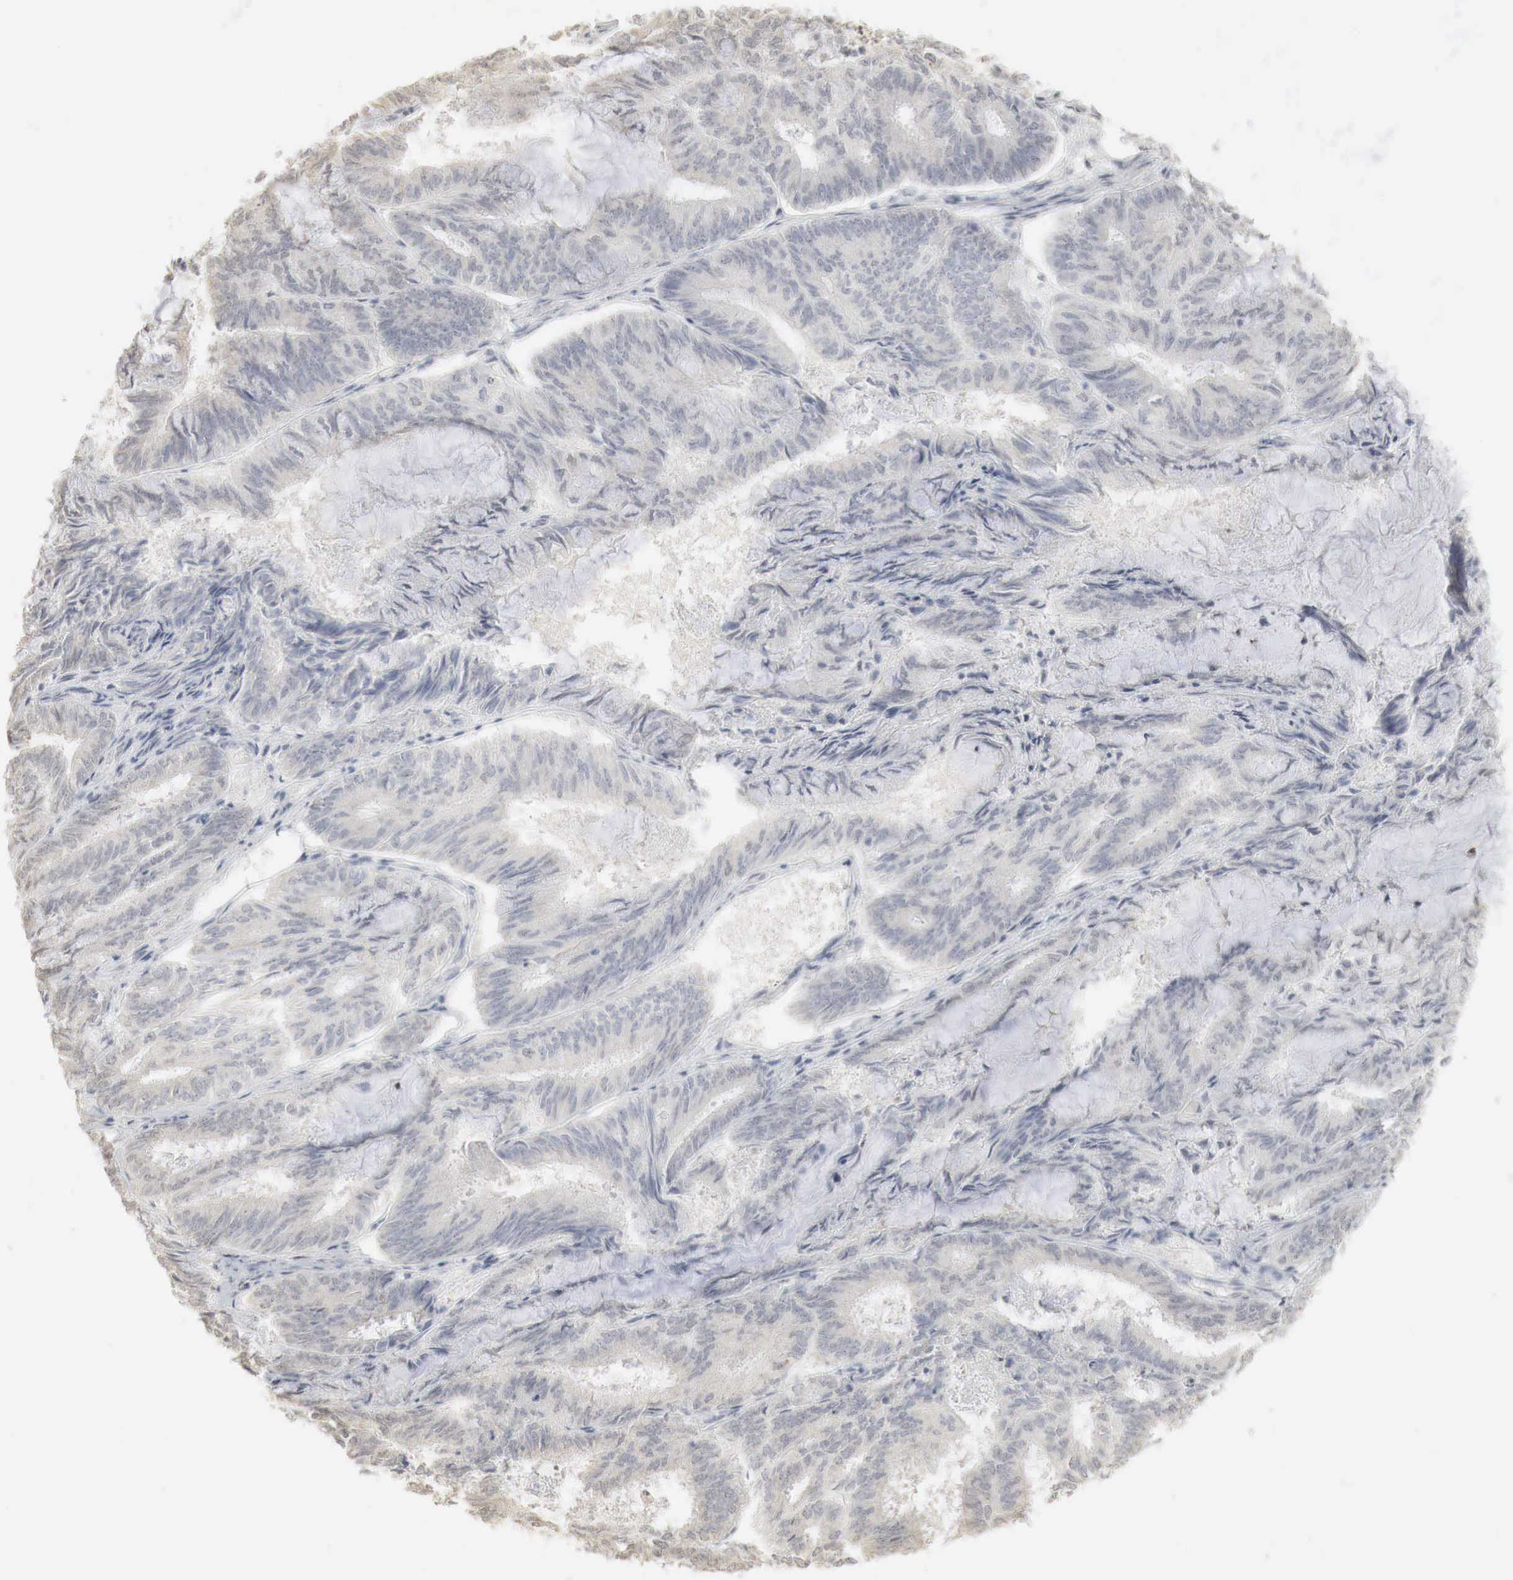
{"staining": {"intensity": "negative", "quantity": "none", "location": "none"}, "tissue": "endometrial cancer", "cell_type": "Tumor cells", "image_type": "cancer", "snomed": [{"axis": "morphology", "description": "Adenocarcinoma, NOS"}, {"axis": "topography", "description": "Endometrium"}], "caption": "Tumor cells show no significant positivity in endometrial adenocarcinoma.", "gene": "ERBB4", "patient": {"sex": "female", "age": 59}}